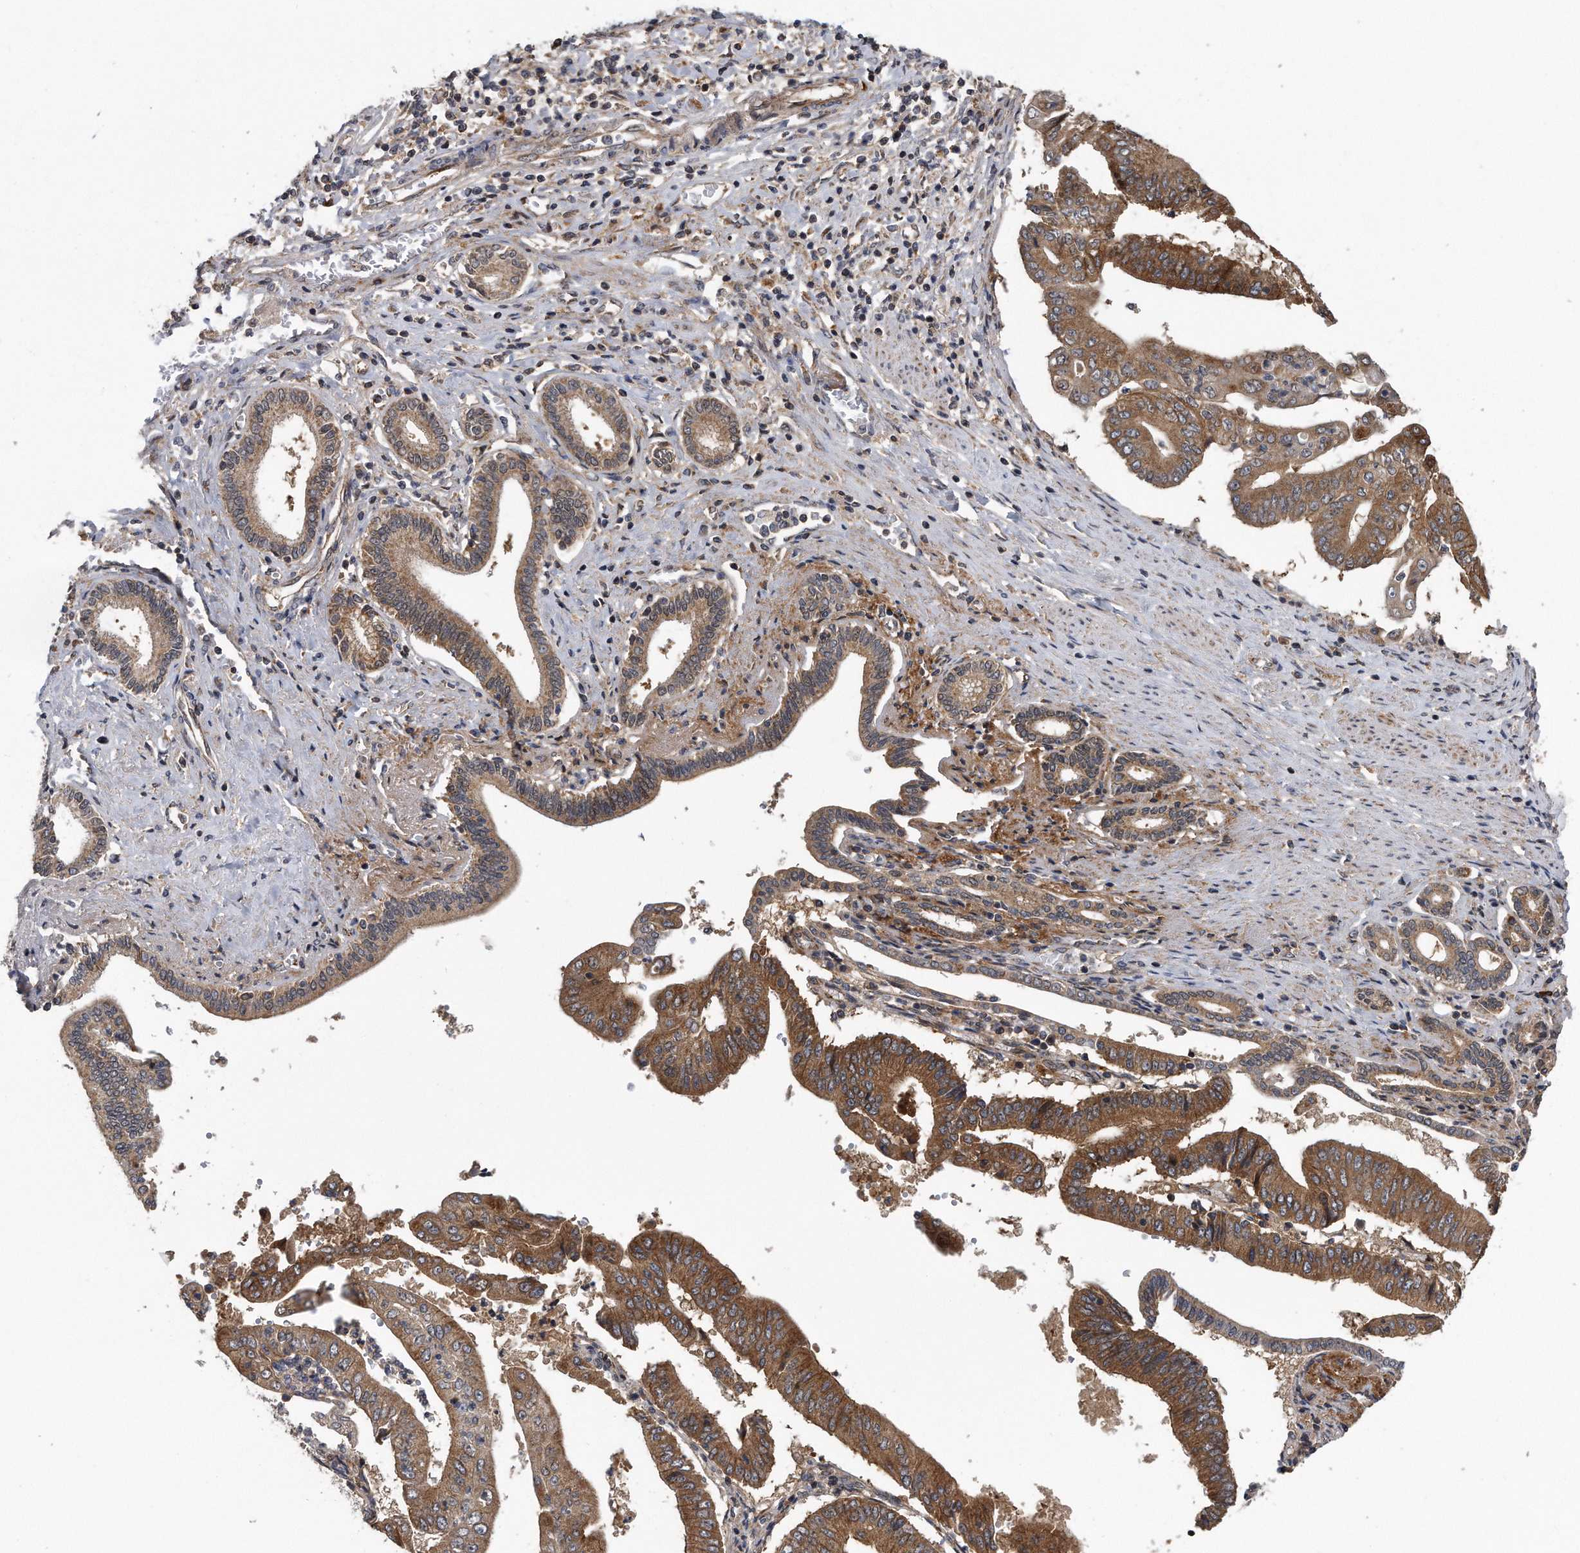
{"staining": {"intensity": "moderate", "quantity": ">75%", "location": "cytoplasmic/membranous"}, "tissue": "pancreatic cancer", "cell_type": "Tumor cells", "image_type": "cancer", "snomed": [{"axis": "morphology", "description": "Adenocarcinoma, NOS"}, {"axis": "topography", "description": "Pancreas"}], "caption": "Immunohistochemistry (IHC) micrograph of human adenocarcinoma (pancreatic) stained for a protein (brown), which displays medium levels of moderate cytoplasmic/membranous staining in approximately >75% of tumor cells.", "gene": "ALPK2", "patient": {"sex": "female", "age": 77}}